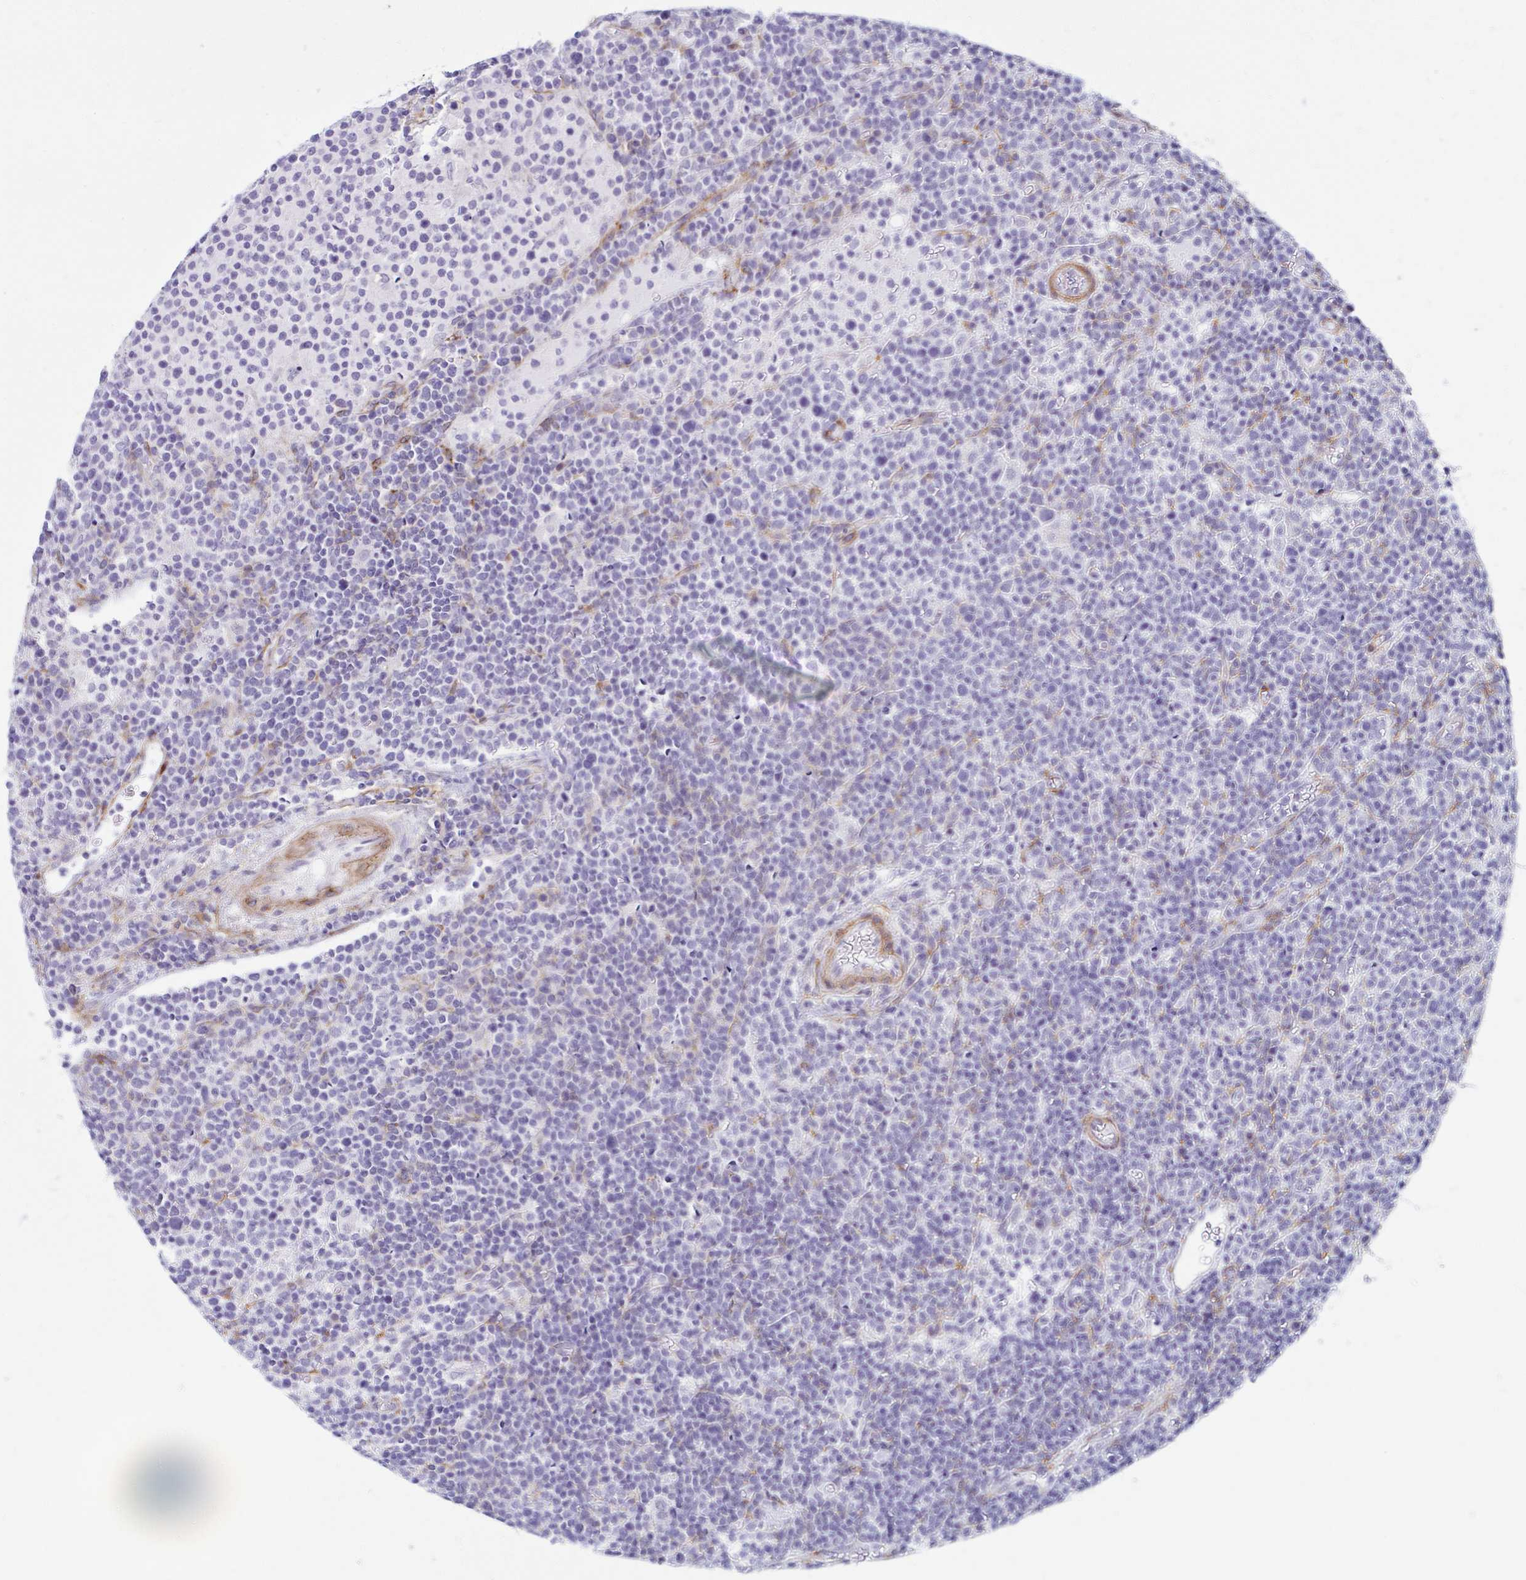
{"staining": {"intensity": "negative", "quantity": "none", "location": "none"}, "tissue": "lymphoma", "cell_type": "Tumor cells", "image_type": "cancer", "snomed": [{"axis": "morphology", "description": "Malignant lymphoma, non-Hodgkin's type, High grade"}, {"axis": "topography", "description": "Lymph node"}], "caption": "Immunohistochemistry (IHC) image of lymphoma stained for a protein (brown), which reveals no expression in tumor cells.", "gene": "ANKRD62", "patient": {"sex": "male", "age": 61}}